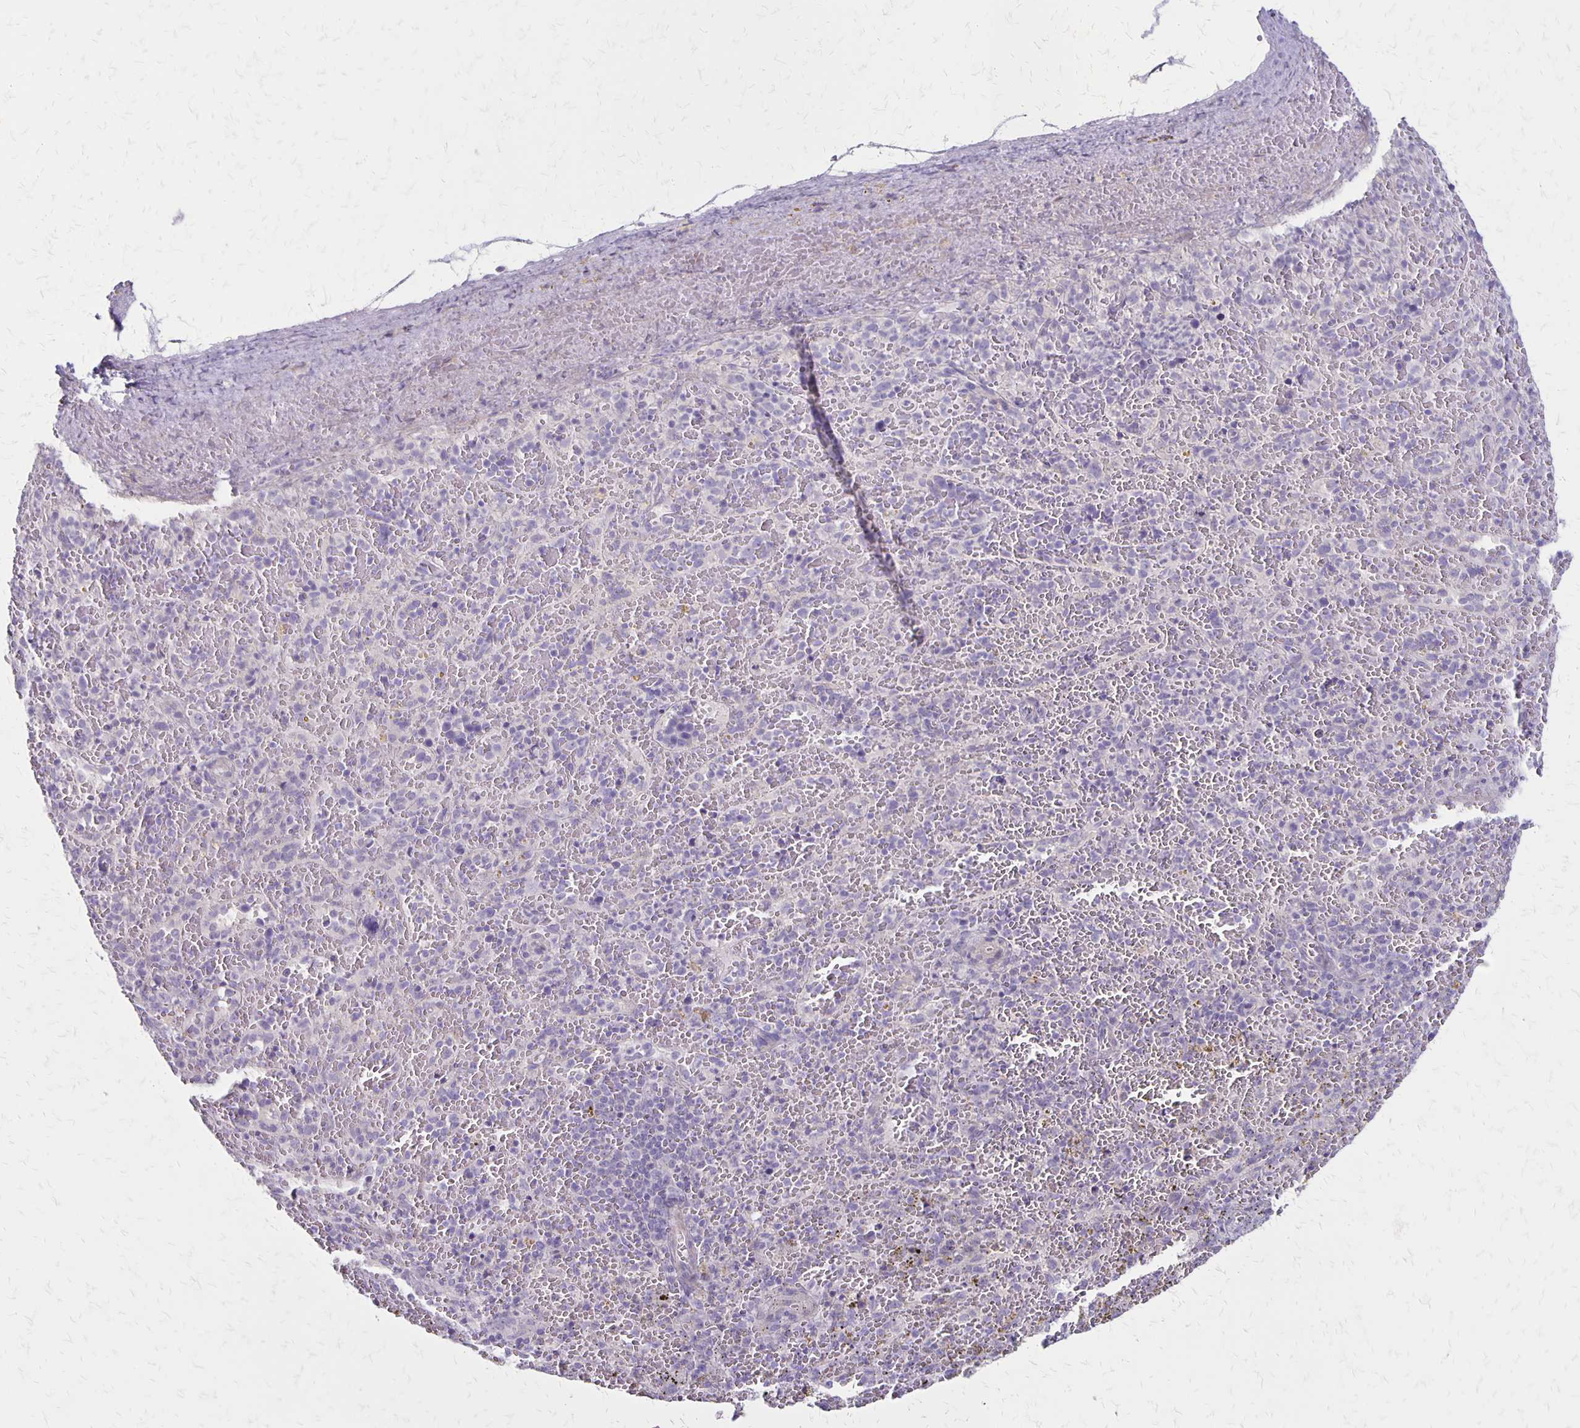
{"staining": {"intensity": "negative", "quantity": "none", "location": "none"}, "tissue": "spleen", "cell_type": "Cells in red pulp", "image_type": "normal", "snomed": [{"axis": "morphology", "description": "Normal tissue, NOS"}, {"axis": "topography", "description": "Spleen"}], "caption": "The photomicrograph displays no significant expression in cells in red pulp of spleen.", "gene": "HOMER1", "patient": {"sex": "female", "age": 50}}